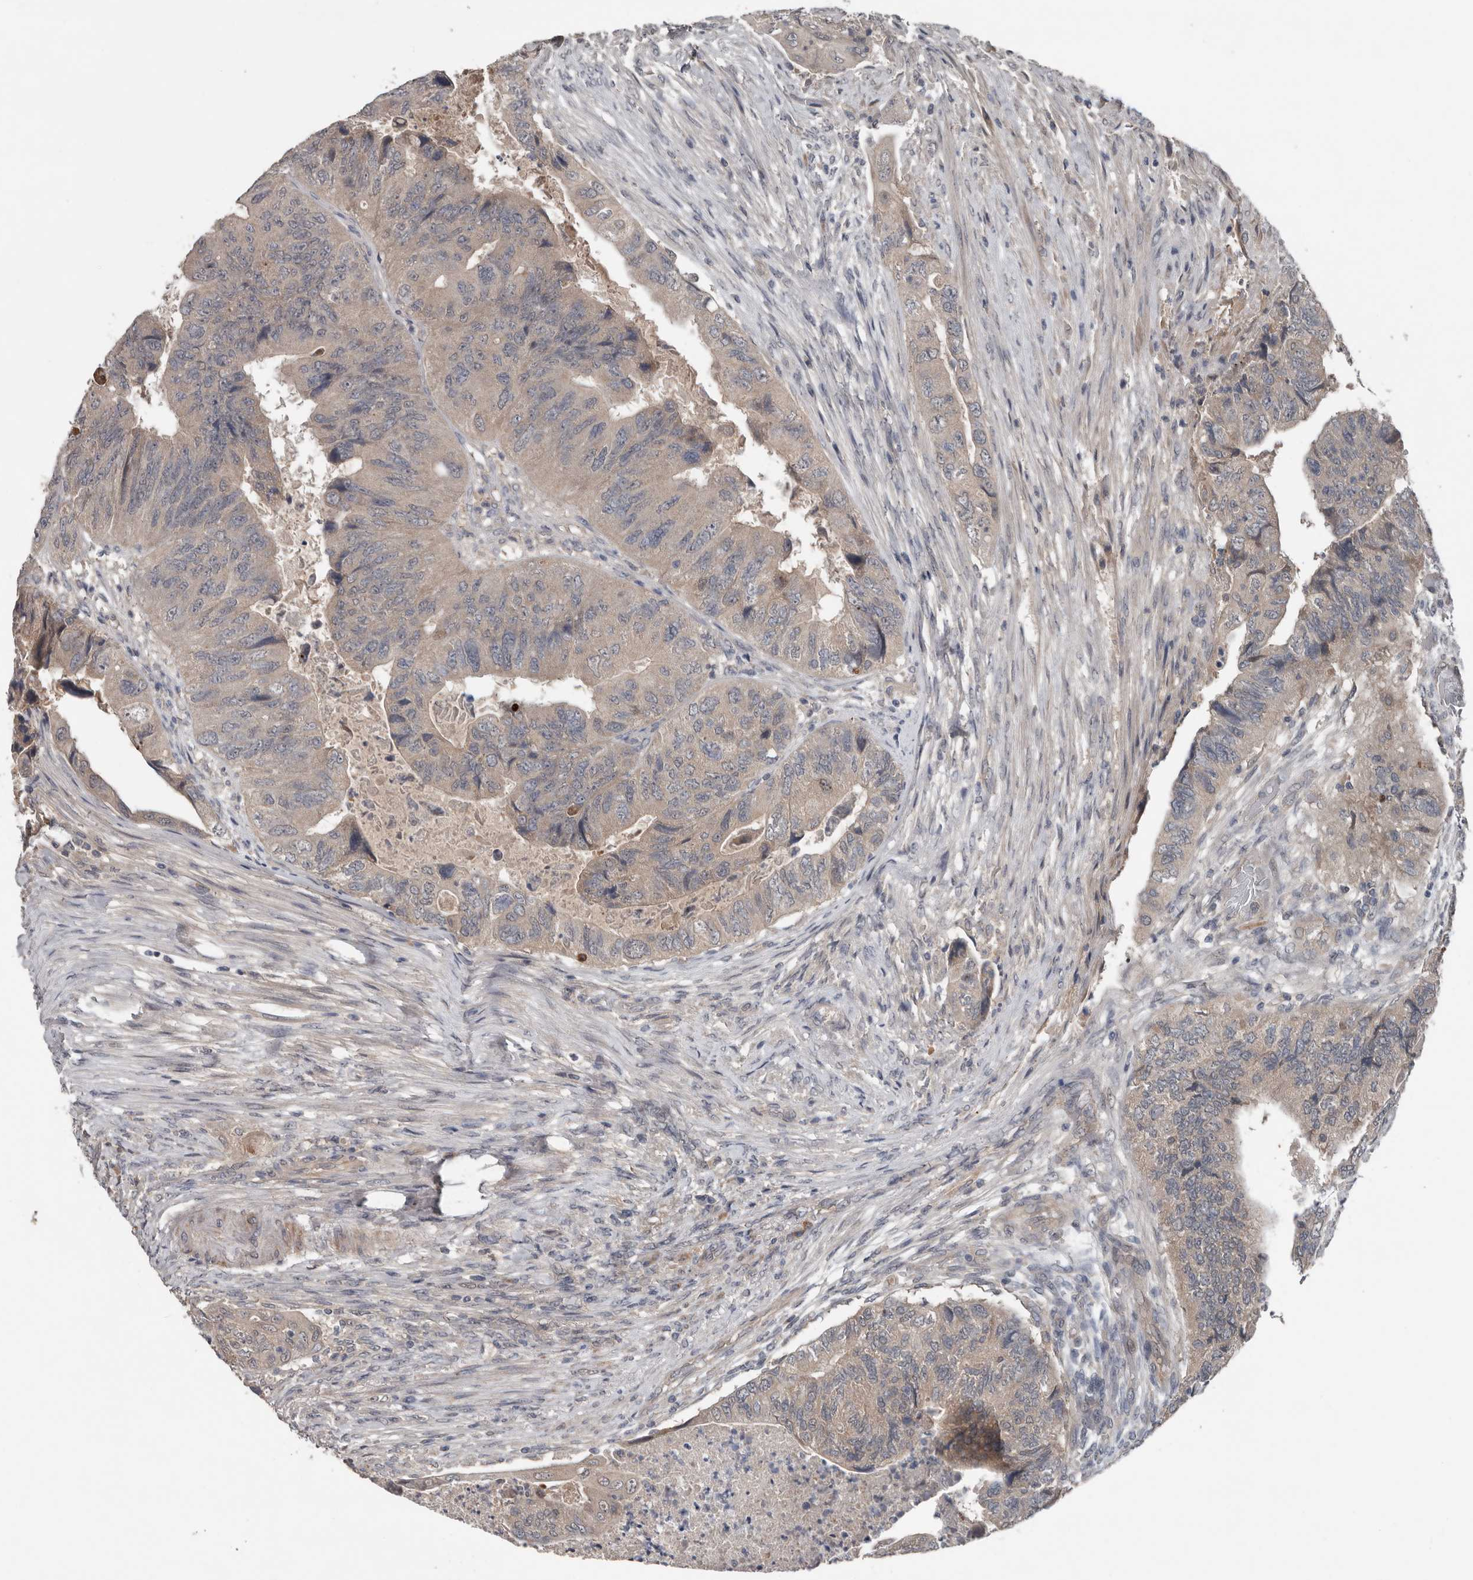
{"staining": {"intensity": "weak", "quantity": "<25%", "location": "cytoplasmic/membranous"}, "tissue": "colorectal cancer", "cell_type": "Tumor cells", "image_type": "cancer", "snomed": [{"axis": "morphology", "description": "Adenocarcinoma, NOS"}, {"axis": "topography", "description": "Rectum"}], "caption": "Colorectal adenocarcinoma was stained to show a protein in brown. There is no significant staining in tumor cells.", "gene": "DNAJB4", "patient": {"sex": "male", "age": 63}}